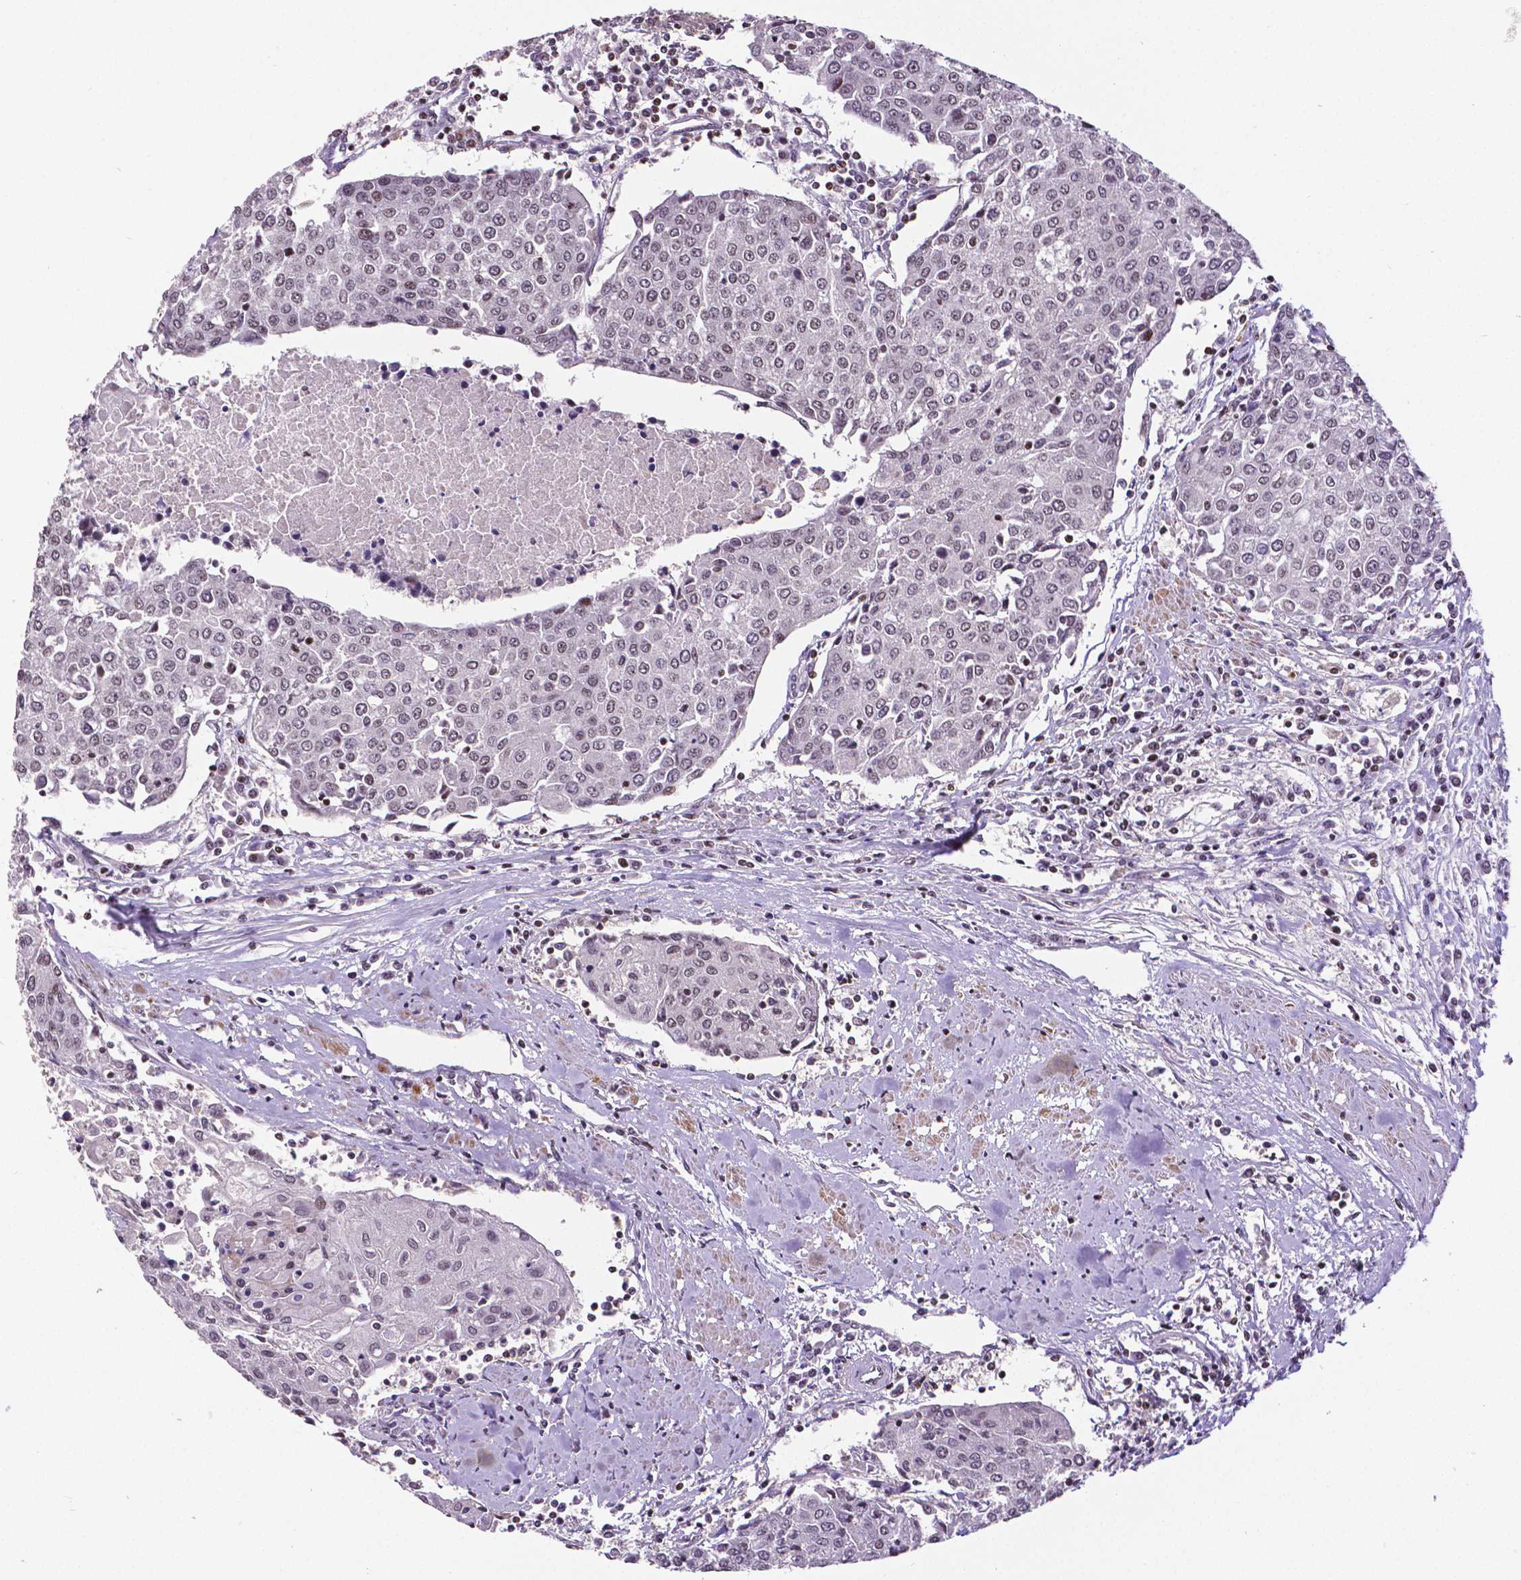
{"staining": {"intensity": "weak", "quantity": "<25%", "location": "nuclear"}, "tissue": "urothelial cancer", "cell_type": "Tumor cells", "image_type": "cancer", "snomed": [{"axis": "morphology", "description": "Urothelial carcinoma, High grade"}, {"axis": "topography", "description": "Urinary bladder"}], "caption": "Immunohistochemistry of human urothelial cancer shows no positivity in tumor cells. Brightfield microscopy of immunohistochemistry stained with DAB (3,3'-diaminobenzidine) (brown) and hematoxylin (blue), captured at high magnification.", "gene": "CTCF", "patient": {"sex": "female", "age": 85}}